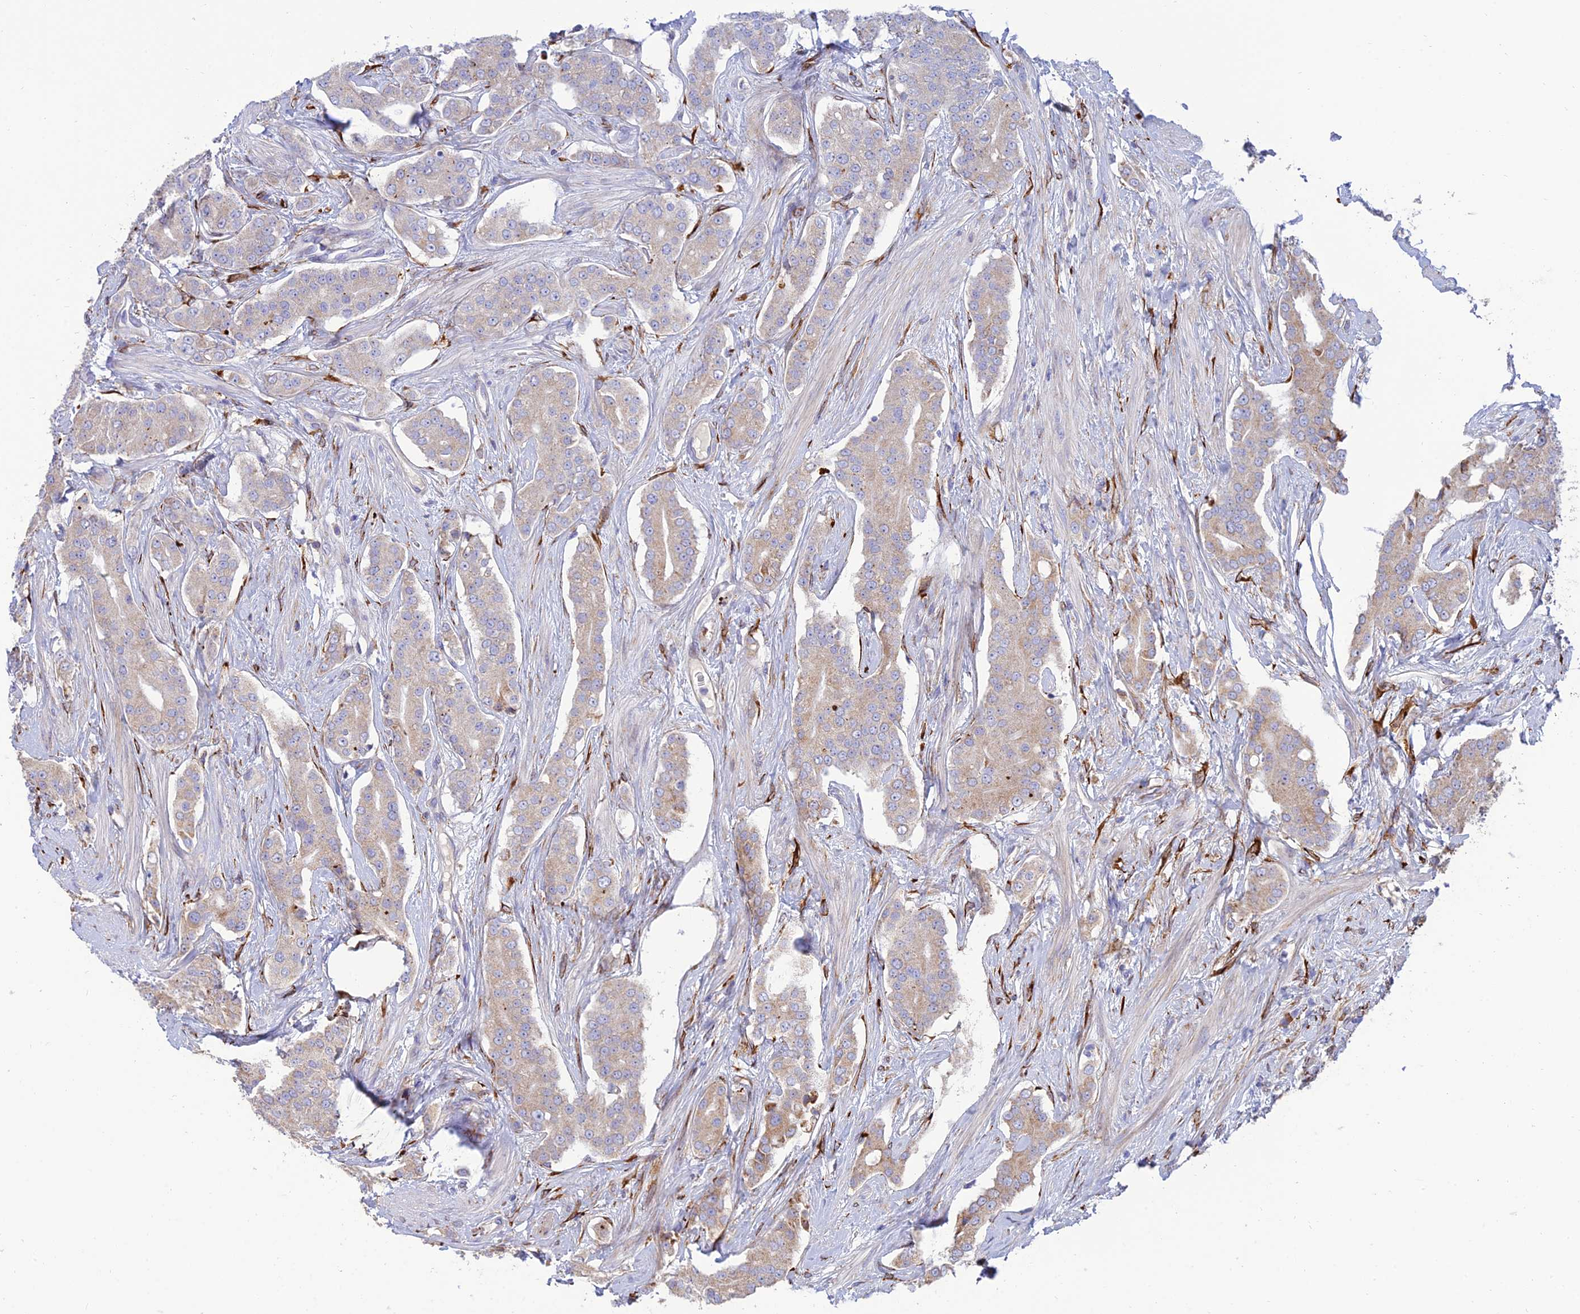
{"staining": {"intensity": "weak", "quantity": "<25%", "location": "cytoplasmic/membranous"}, "tissue": "prostate cancer", "cell_type": "Tumor cells", "image_type": "cancer", "snomed": [{"axis": "morphology", "description": "Adenocarcinoma, High grade"}, {"axis": "topography", "description": "Prostate"}], "caption": "High magnification brightfield microscopy of adenocarcinoma (high-grade) (prostate) stained with DAB (brown) and counterstained with hematoxylin (blue): tumor cells show no significant expression. Brightfield microscopy of IHC stained with DAB (brown) and hematoxylin (blue), captured at high magnification.", "gene": "RCN3", "patient": {"sex": "male", "age": 71}}